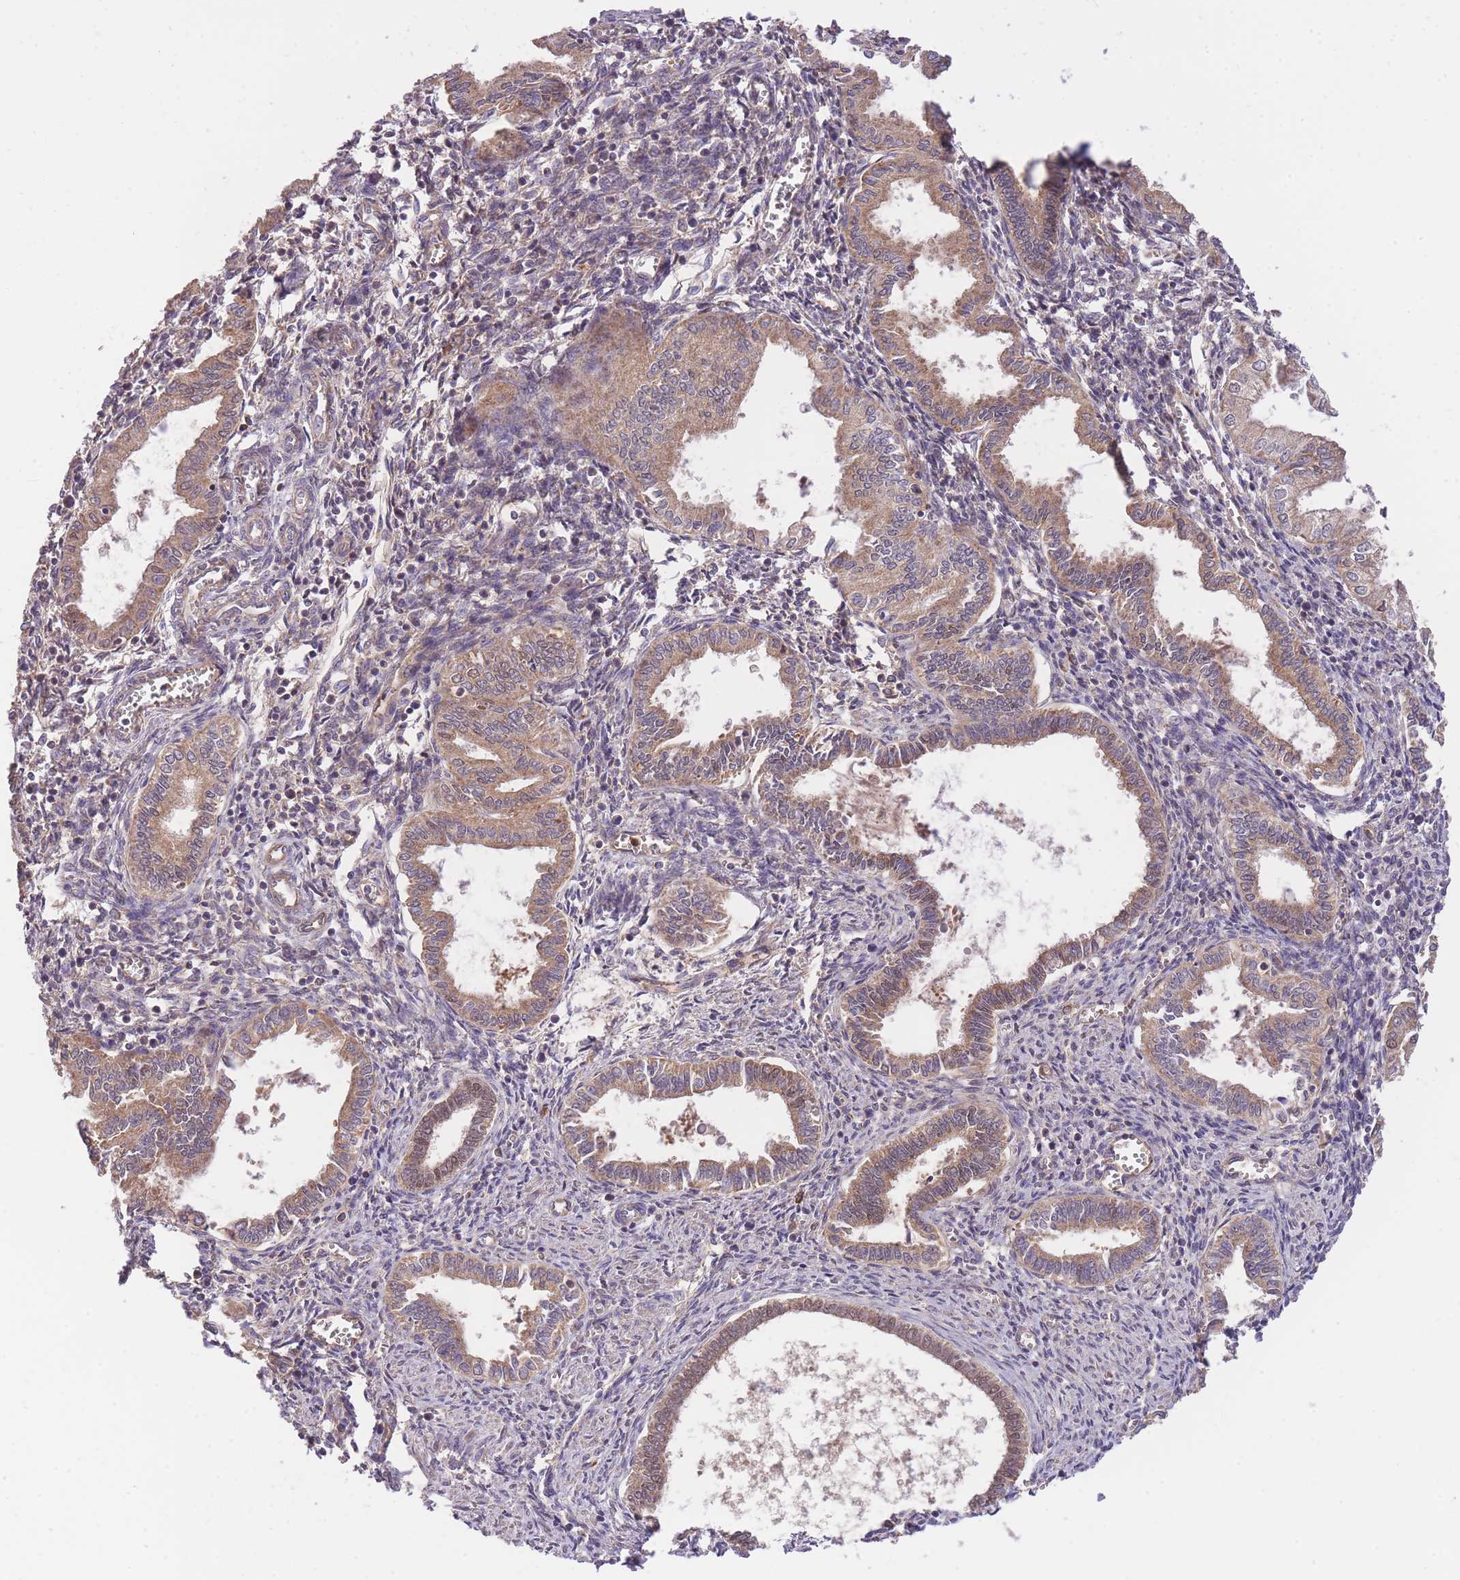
{"staining": {"intensity": "negative", "quantity": "none", "location": "none"}, "tissue": "endometrium", "cell_type": "Cells in endometrial stroma", "image_type": "normal", "snomed": [{"axis": "morphology", "description": "Normal tissue, NOS"}, {"axis": "topography", "description": "Endometrium"}], "caption": "IHC of normal human endometrium shows no staining in cells in endometrial stroma. (Brightfield microscopy of DAB (3,3'-diaminobenzidine) IHC at high magnification).", "gene": "PREP", "patient": {"sex": "female", "age": 37}}